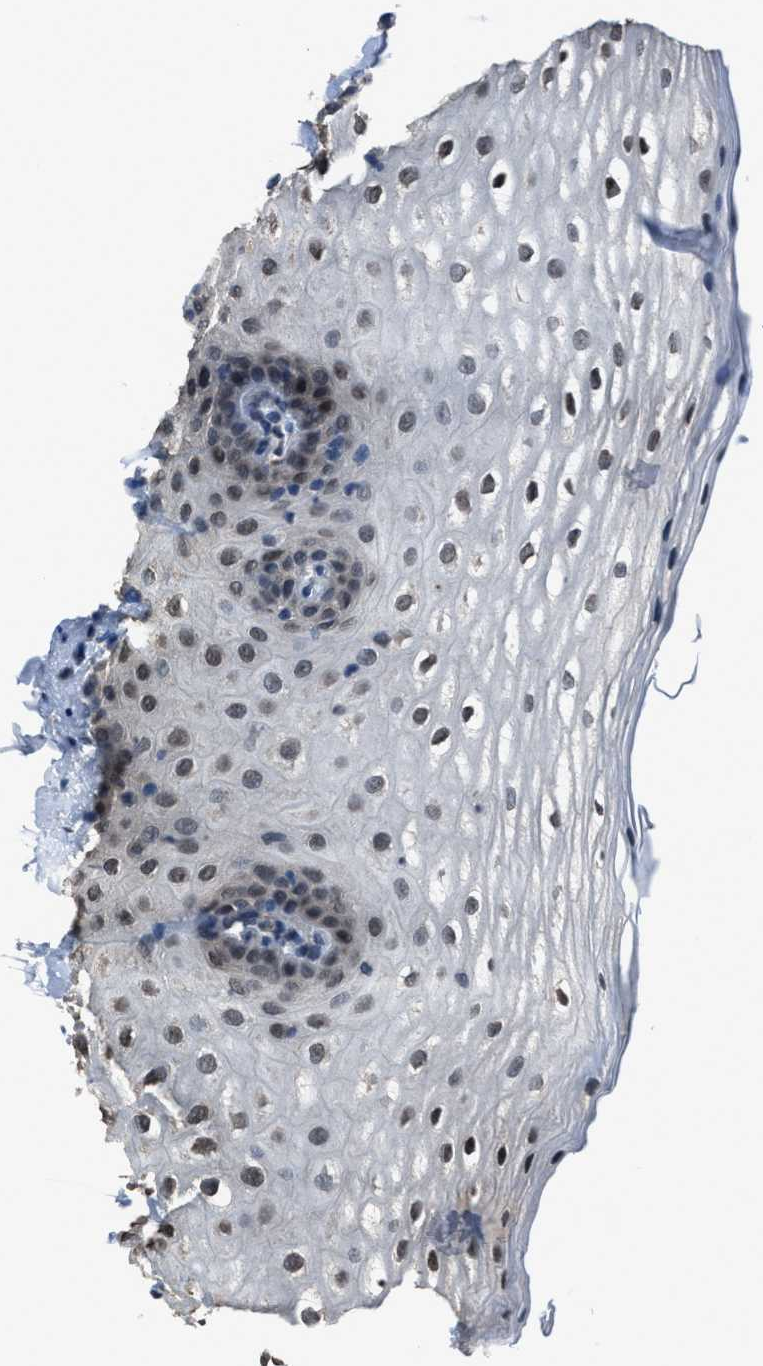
{"staining": {"intensity": "moderate", "quantity": ">75%", "location": "nuclear"}, "tissue": "oral mucosa", "cell_type": "Squamous epithelial cells", "image_type": "normal", "snomed": [{"axis": "morphology", "description": "Normal tissue, NOS"}, {"axis": "topography", "description": "Skin"}, {"axis": "topography", "description": "Oral tissue"}], "caption": "Immunohistochemistry (IHC) staining of normal oral mucosa, which exhibits medium levels of moderate nuclear expression in about >75% of squamous epithelial cells indicating moderate nuclear protein expression. The staining was performed using DAB (brown) for protein detection and nuclei were counterstained in hematoxylin (blue).", "gene": "DUSP19", "patient": {"sex": "male", "age": 84}}